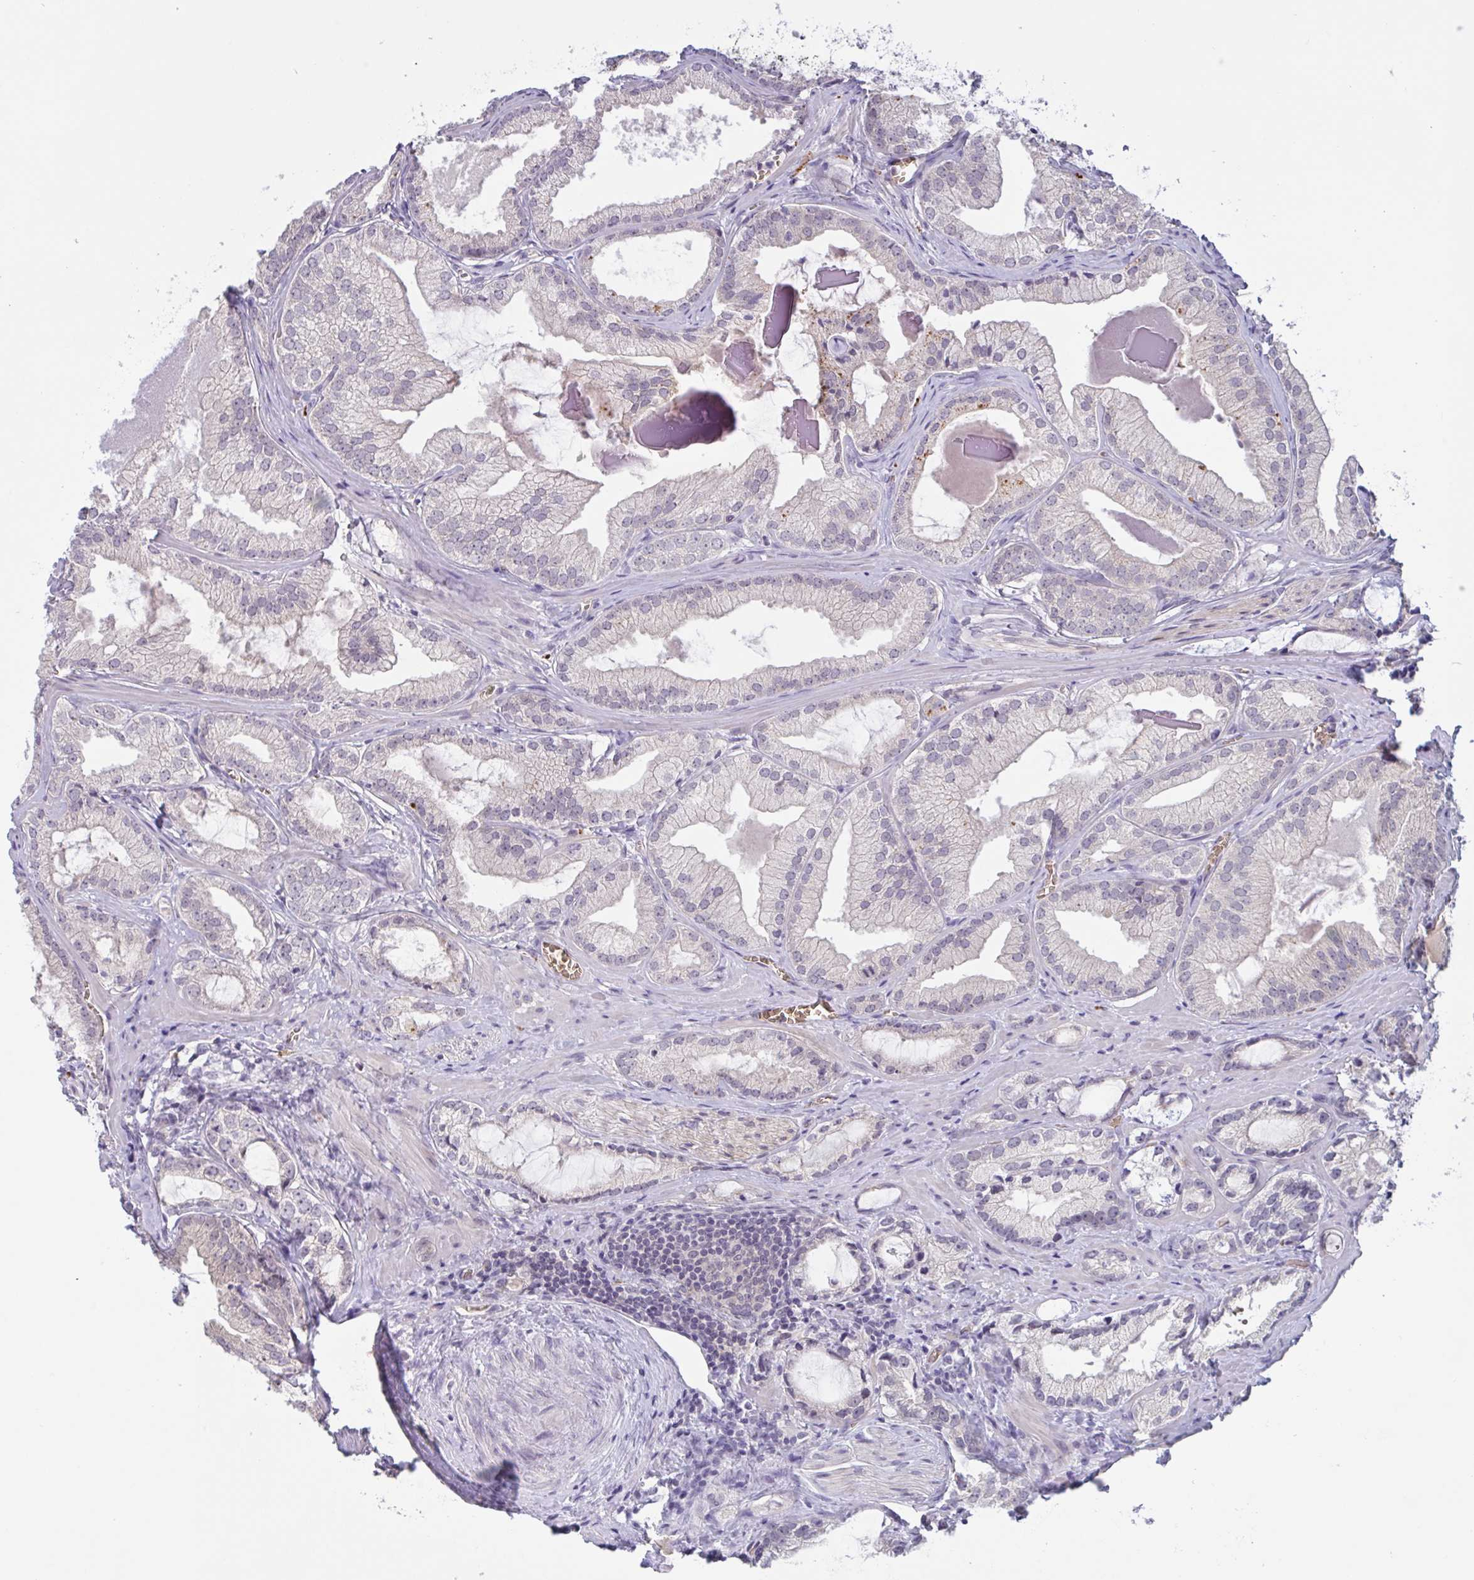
{"staining": {"intensity": "negative", "quantity": "none", "location": "none"}, "tissue": "prostate cancer", "cell_type": "Tumor cells", "image_type": "cancer", "snomed": [{"axis": "morphology", "description": "Adenocarcinoma, Medium grade"}, {"axis": "topography", "description": "Prostate"}], "caption": "Immunohistochemistry histopathology image of neoplastic tissue: prostate cancer stained with DAB (3,3'-diaminobenzidine) displays no significant protein positivity in tumor cells.", "gene": "RHAG", "patient": {"sex": "male", "age": 57}}